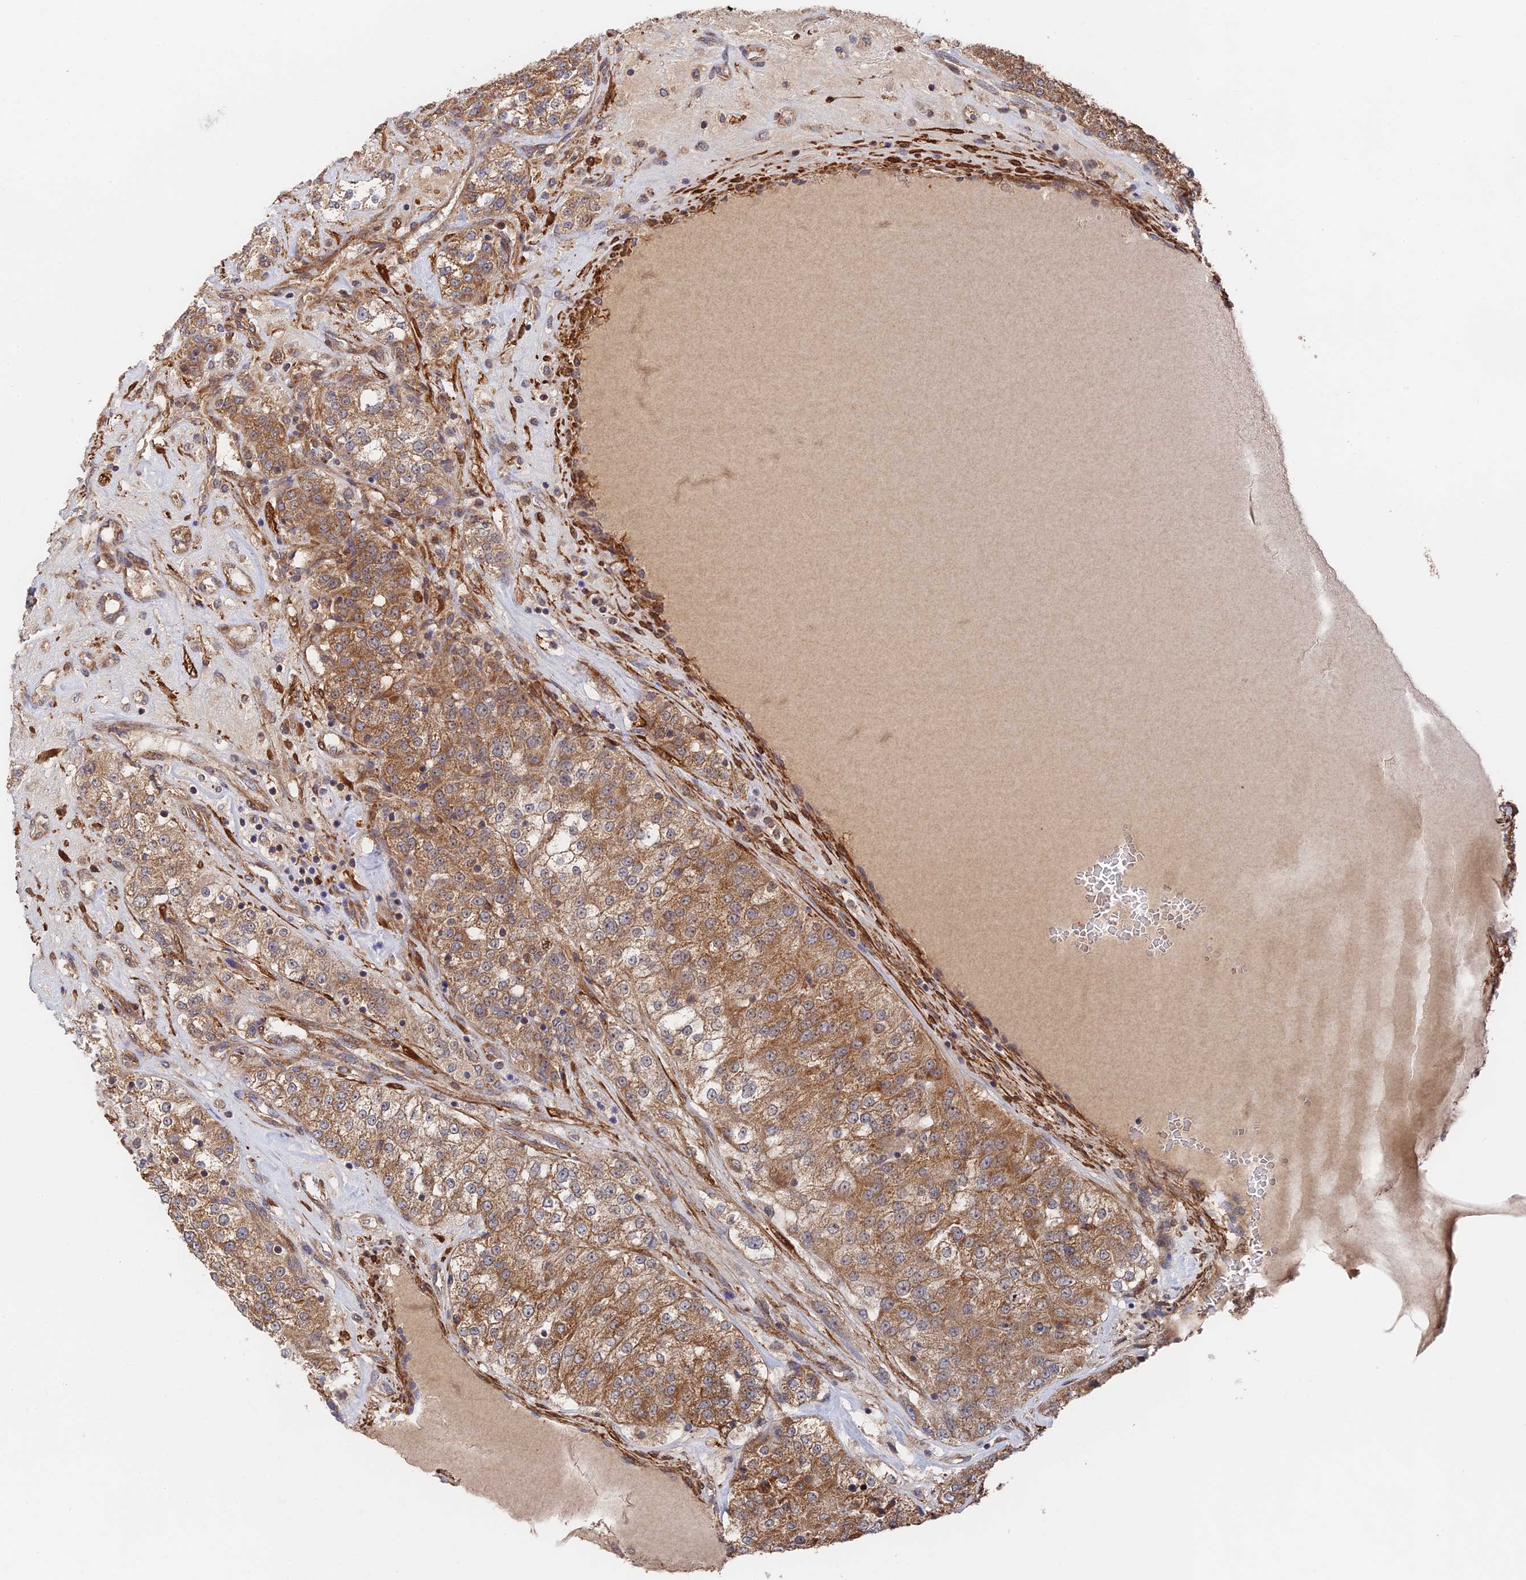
{"staining": {"intensity": "strong", "quantity": ">75%", "location": "cytoplasmic/membranous"}, "tissue": "renal cancer", "cell_type": "Tumor cells", "image_type": "cancer", "snomed": [{"axis": "morphology", "description": "Adenocarcinoma, NOS"}, {"axis": "topography", "description": "Kidney"}], "caption": "Protein staining displays strong cytoplasmic/membranous positivity in about >75% of tumor cells in renal adenocarcinoma.", "gene": "ZNF320", "patient": {"sex": "female", "age": 63}}